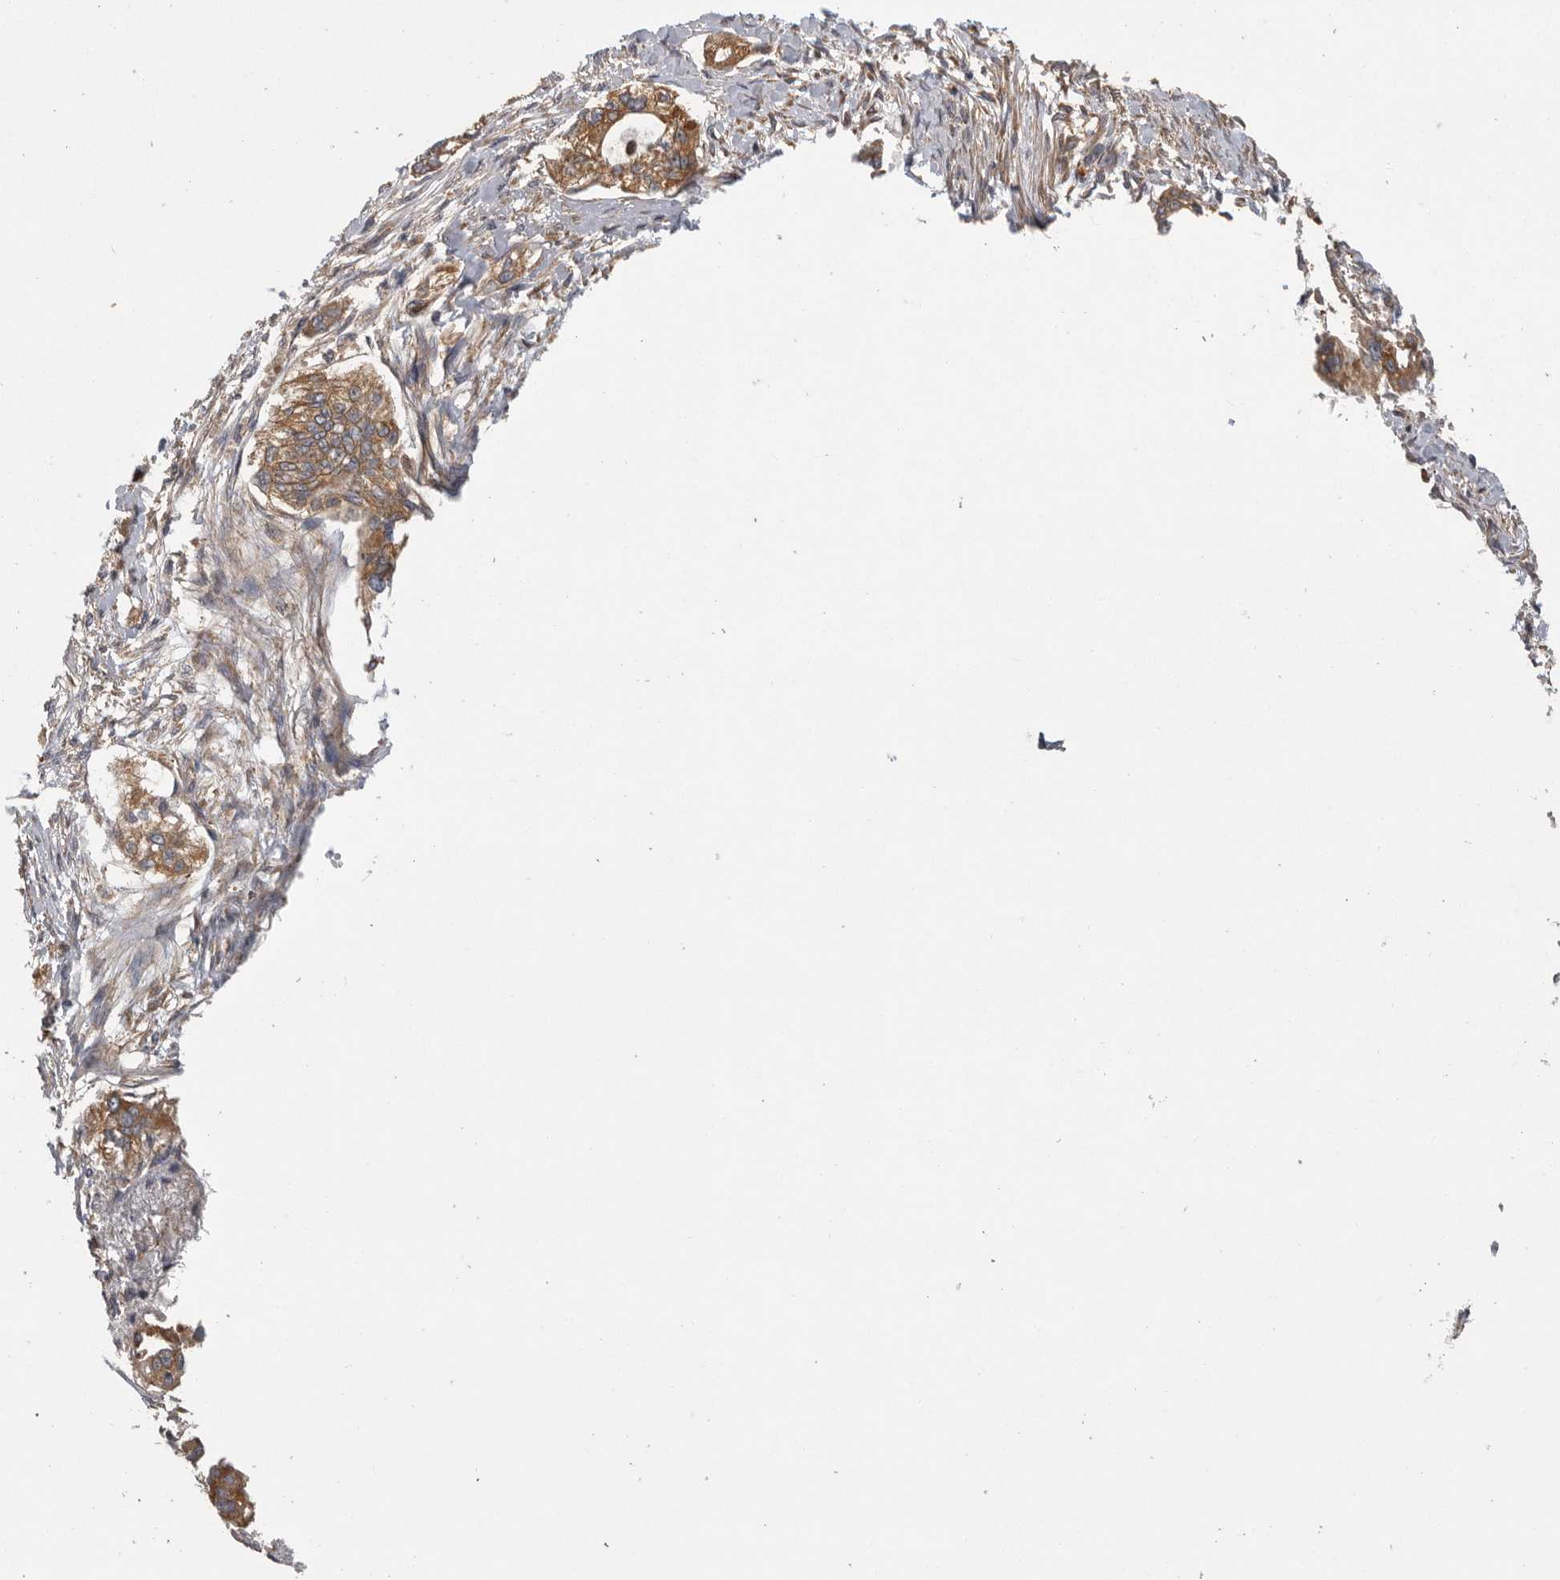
{"staining": {"intensity": "moderate", "quantity": ">75%", "location": "cytoplasmic/membranous"}, "tissue": "pancreatic cancer", "cell_type": "Tumor cells", "image_type": "cancer", "snomed": [{"axis": "morphology", "description": "Adenocarcinoma, NOS"}, {"axis": "topography", "description": "Pancreas"}], "caption": "Adenocarcinoma (pancreatic) stained with a brown dye demonstrates moderate cytoplasmic/membranous positive staining in about >75% of tumor cells.", "gene": "C1orf109", "patient": {"sex": "female", "age": 60}}